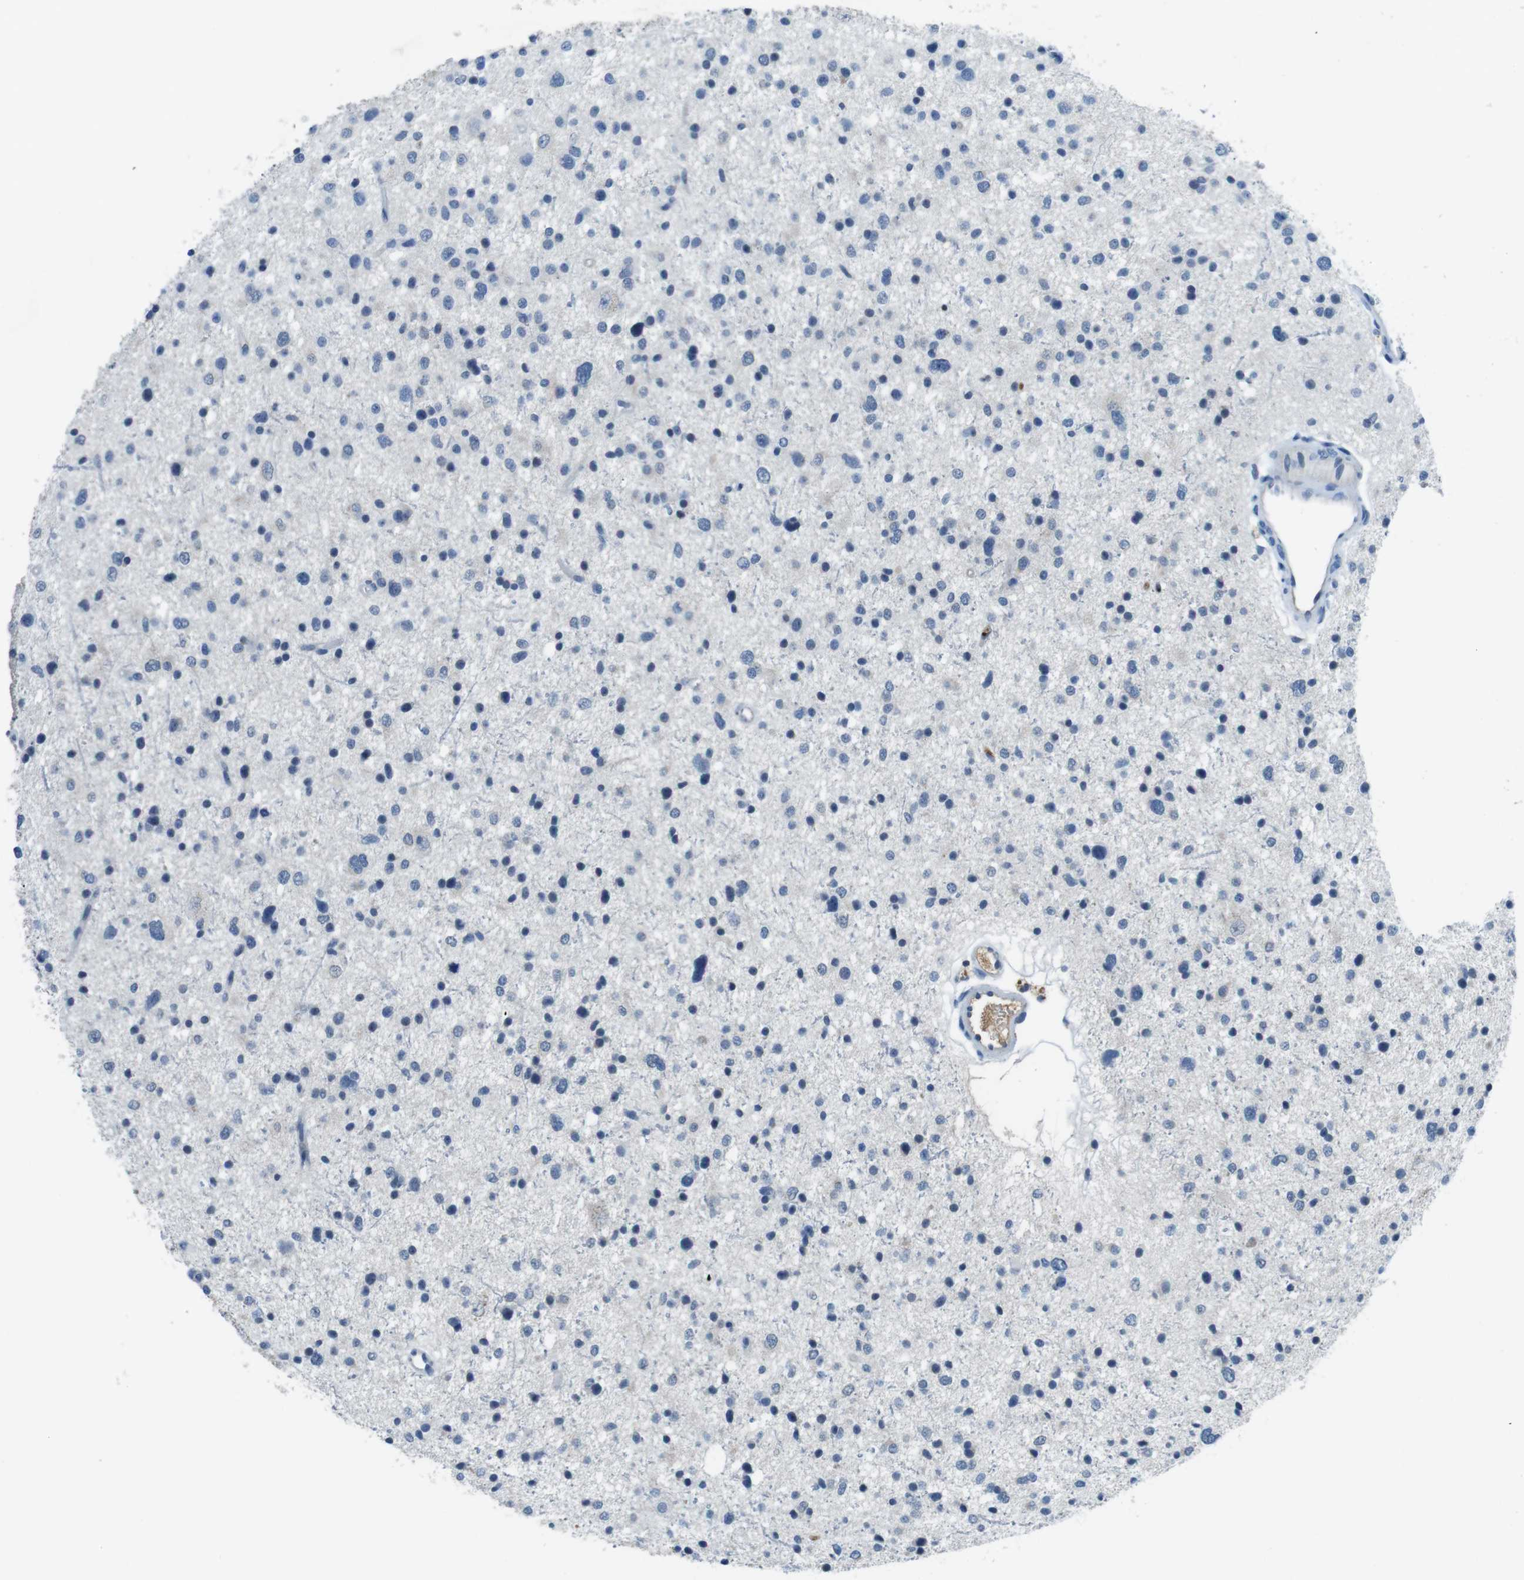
{"staining": {"intensity": "negative", "quantity": "none", "location": "none"}, "tissue": "glioma", "cell_type": "Tumor cells", "image_type": "cancer", "snomed": [{"axis": "morphology", "description": "Glioma, malignant, Low grade"}, {"axis": "topography", "description": "Brain"}], "caption": "An image of malignant low-grade glioma stained for a protein exhibits no brown staining in tumor cells.", "gene": "TMPRSS15", "patient": {"sex": "female", "age": 37}}